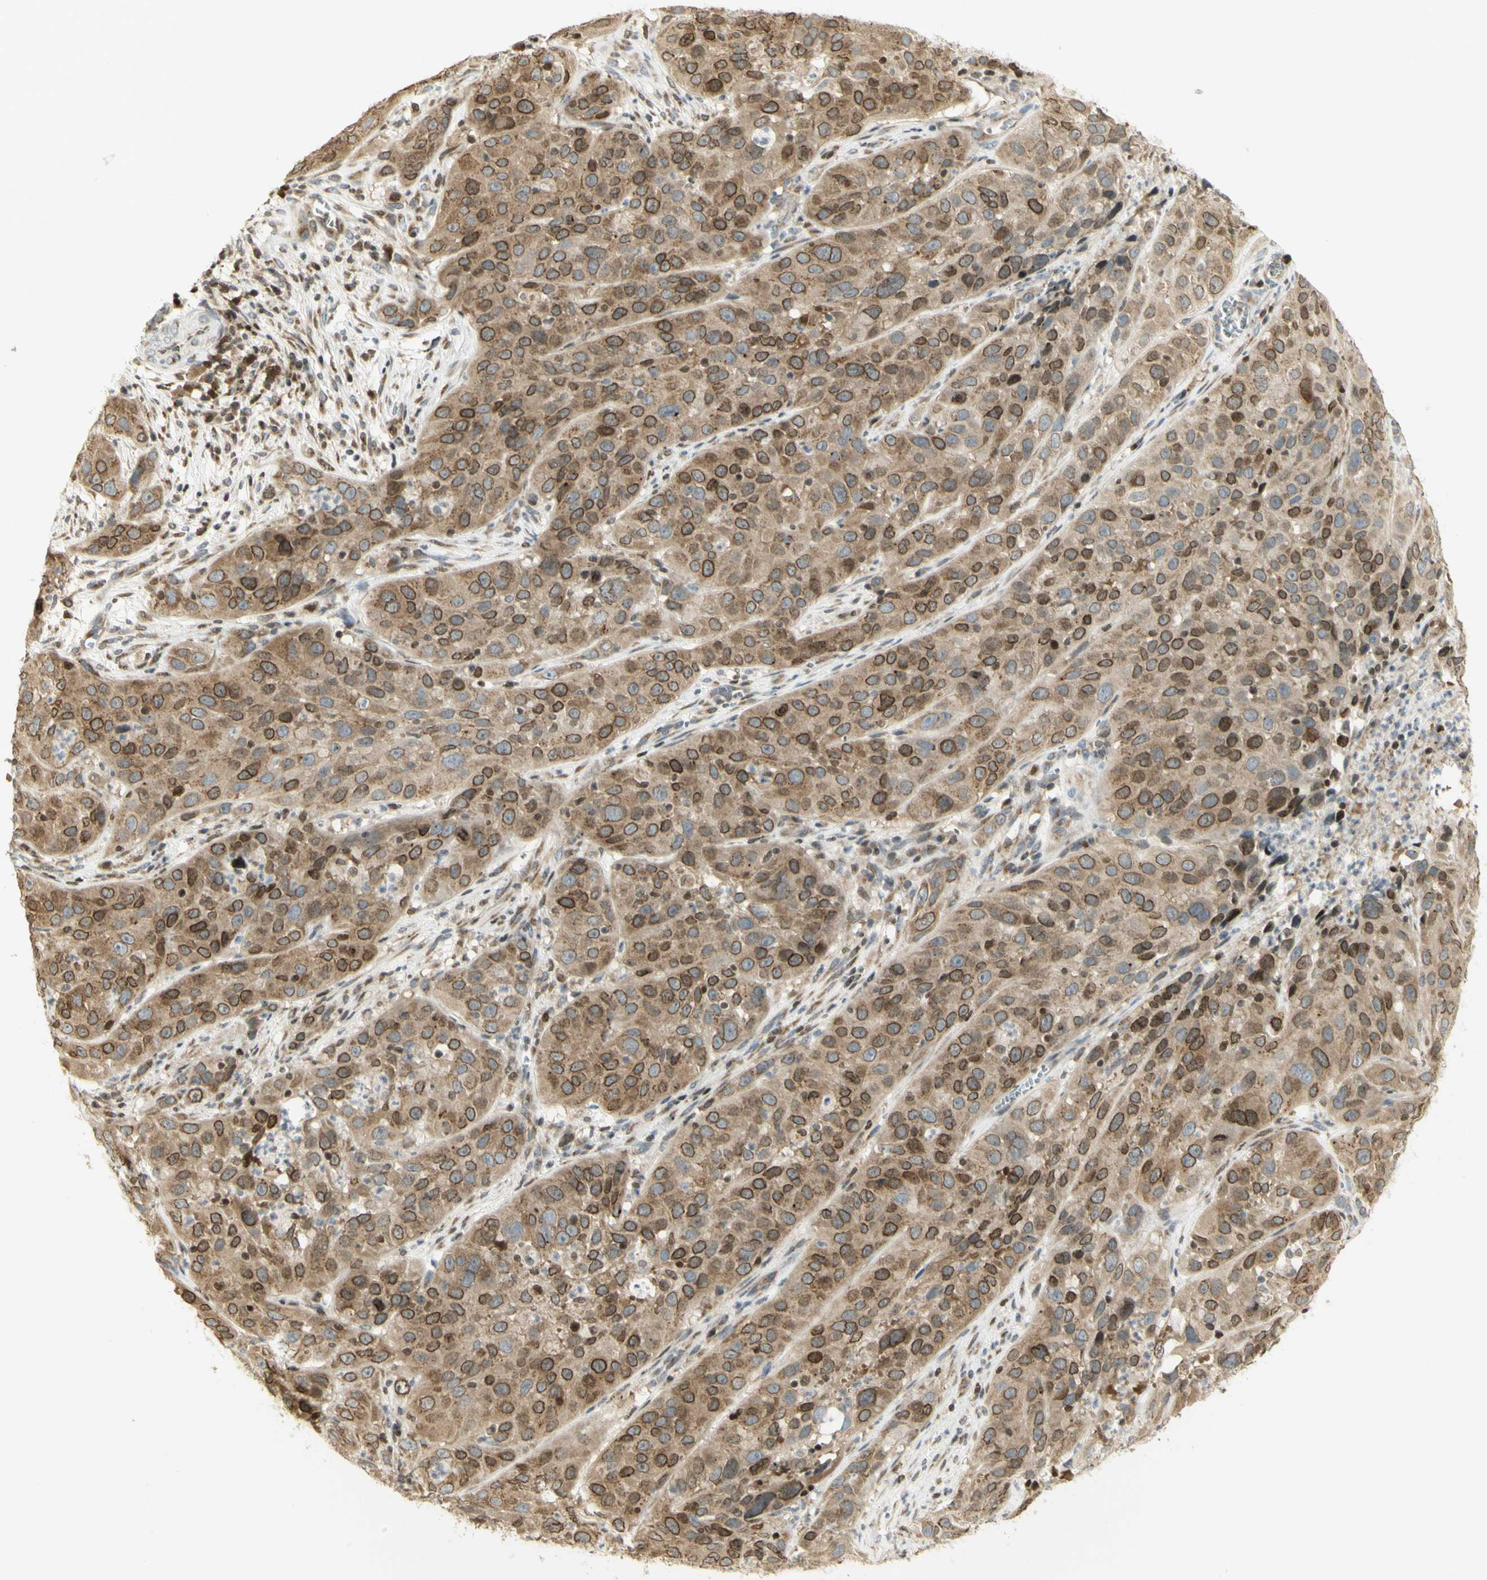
{"staining": {"intensity": "moderate", "quantity": ">75%", "location": "cytoplasmic/membranous,nuclear"}, "tissue": "cervical cancer", "cell_type": "Tumor cells", "image_type": "cancer", "snomed": [{"axis": "morphology", "description": "Squamous cell carcinoma, NOS"}, {"axis": "topography", "description": "Cervix"}], "caption": "Protein expression analysis of human cervical cancer reveals moderate cytoplasmic/membranous and nuclear staining in approximately >75% of tumor cells.", "gene": "KIF11", "patient": {"sex": "female", "age": 32}}